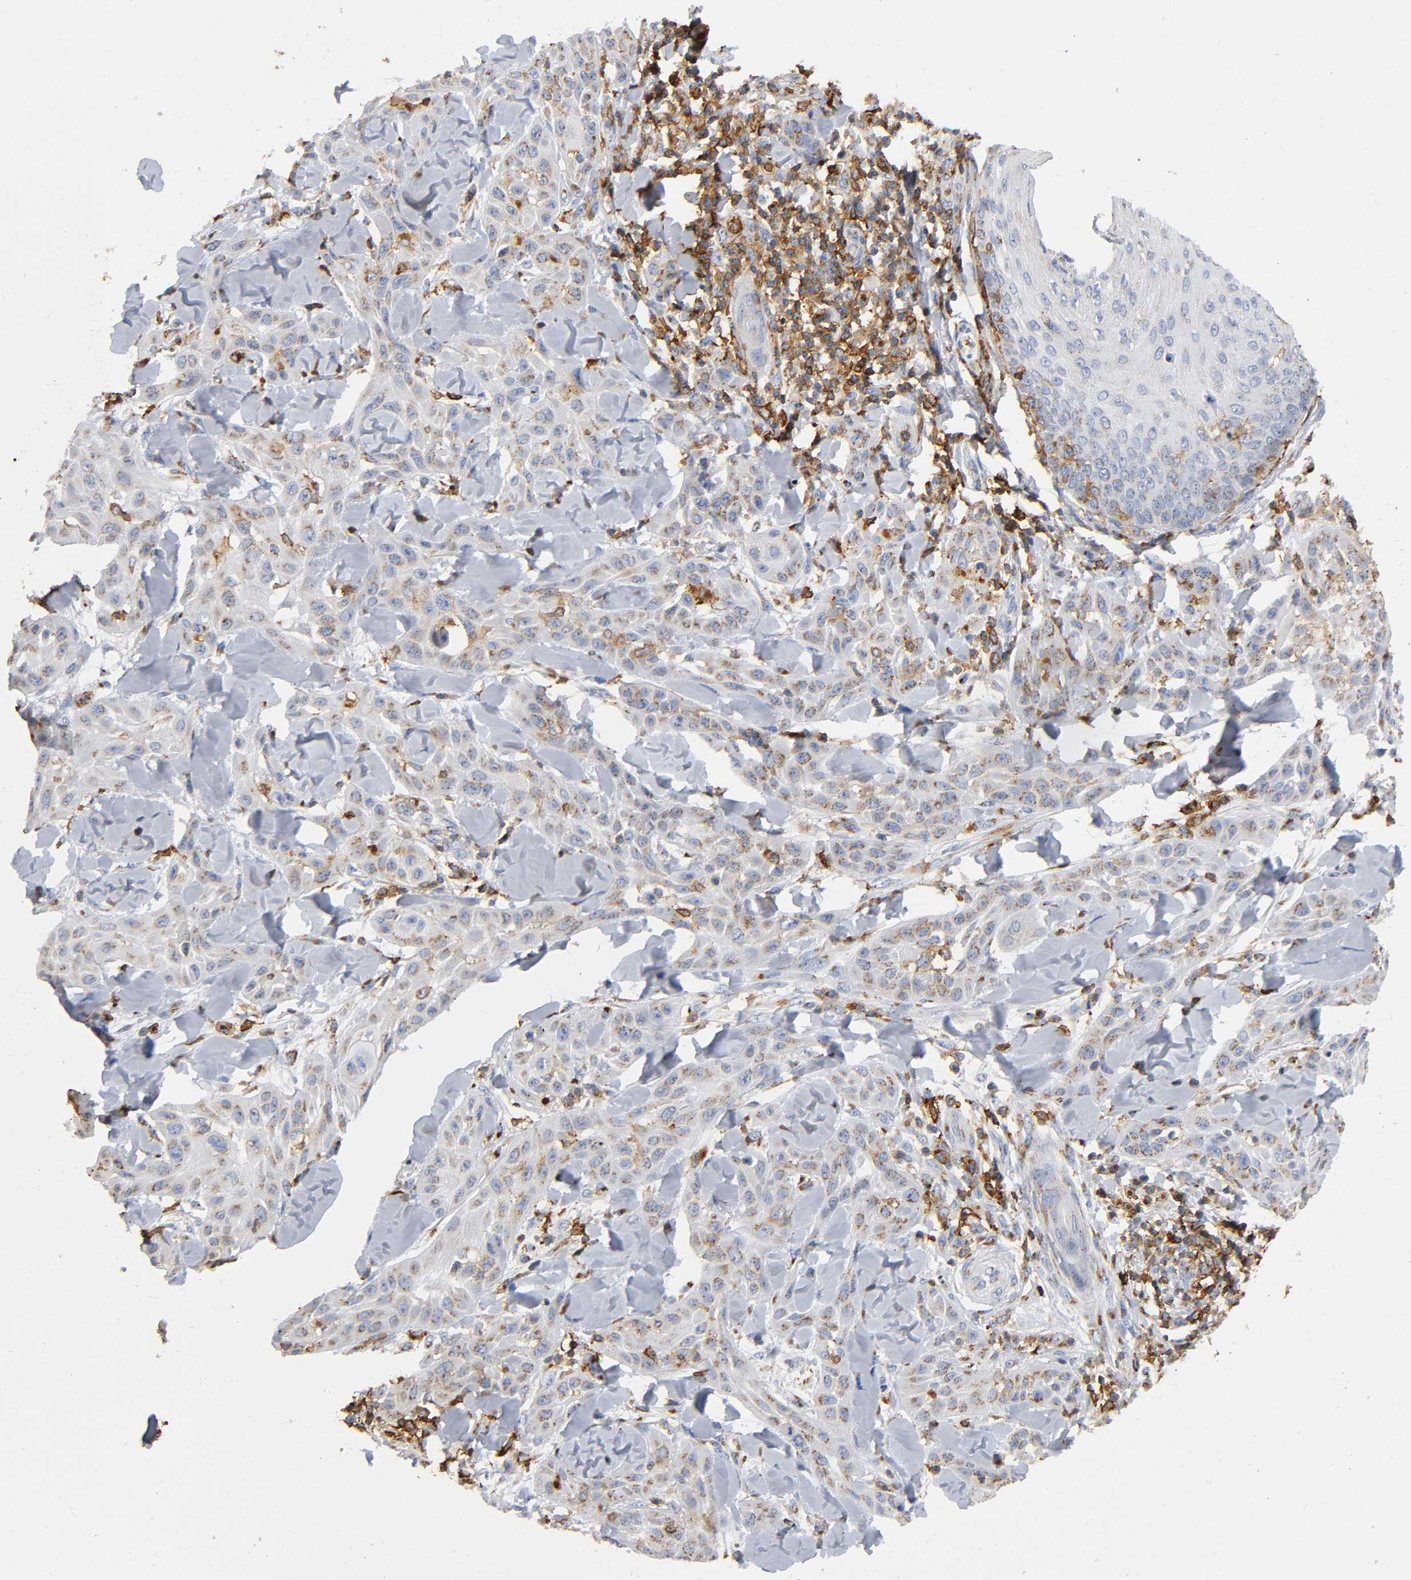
{"staining": {"intensity": "moderate", "quantity": ">75%", "location": "cytoplasmic/membranous"}, "tissue": "skin cancer", "cell_type": "Tumor cells", "image_type": "cancer", "snomed": [{"axis": "morphology", "description": "Squamous cell carcinoma, NOS"}, {"axis": "topography", "description": "Skin"}], "caption": "Immunohistochemical staining of skin cancer (squamous cell carcinoma) demonstrates medium levels of moderate cytoplasmic/membranous expression in about >75% of tumor cells.", "gene": "CAPN10", "patient": {"sex": "male", "age": 24}}